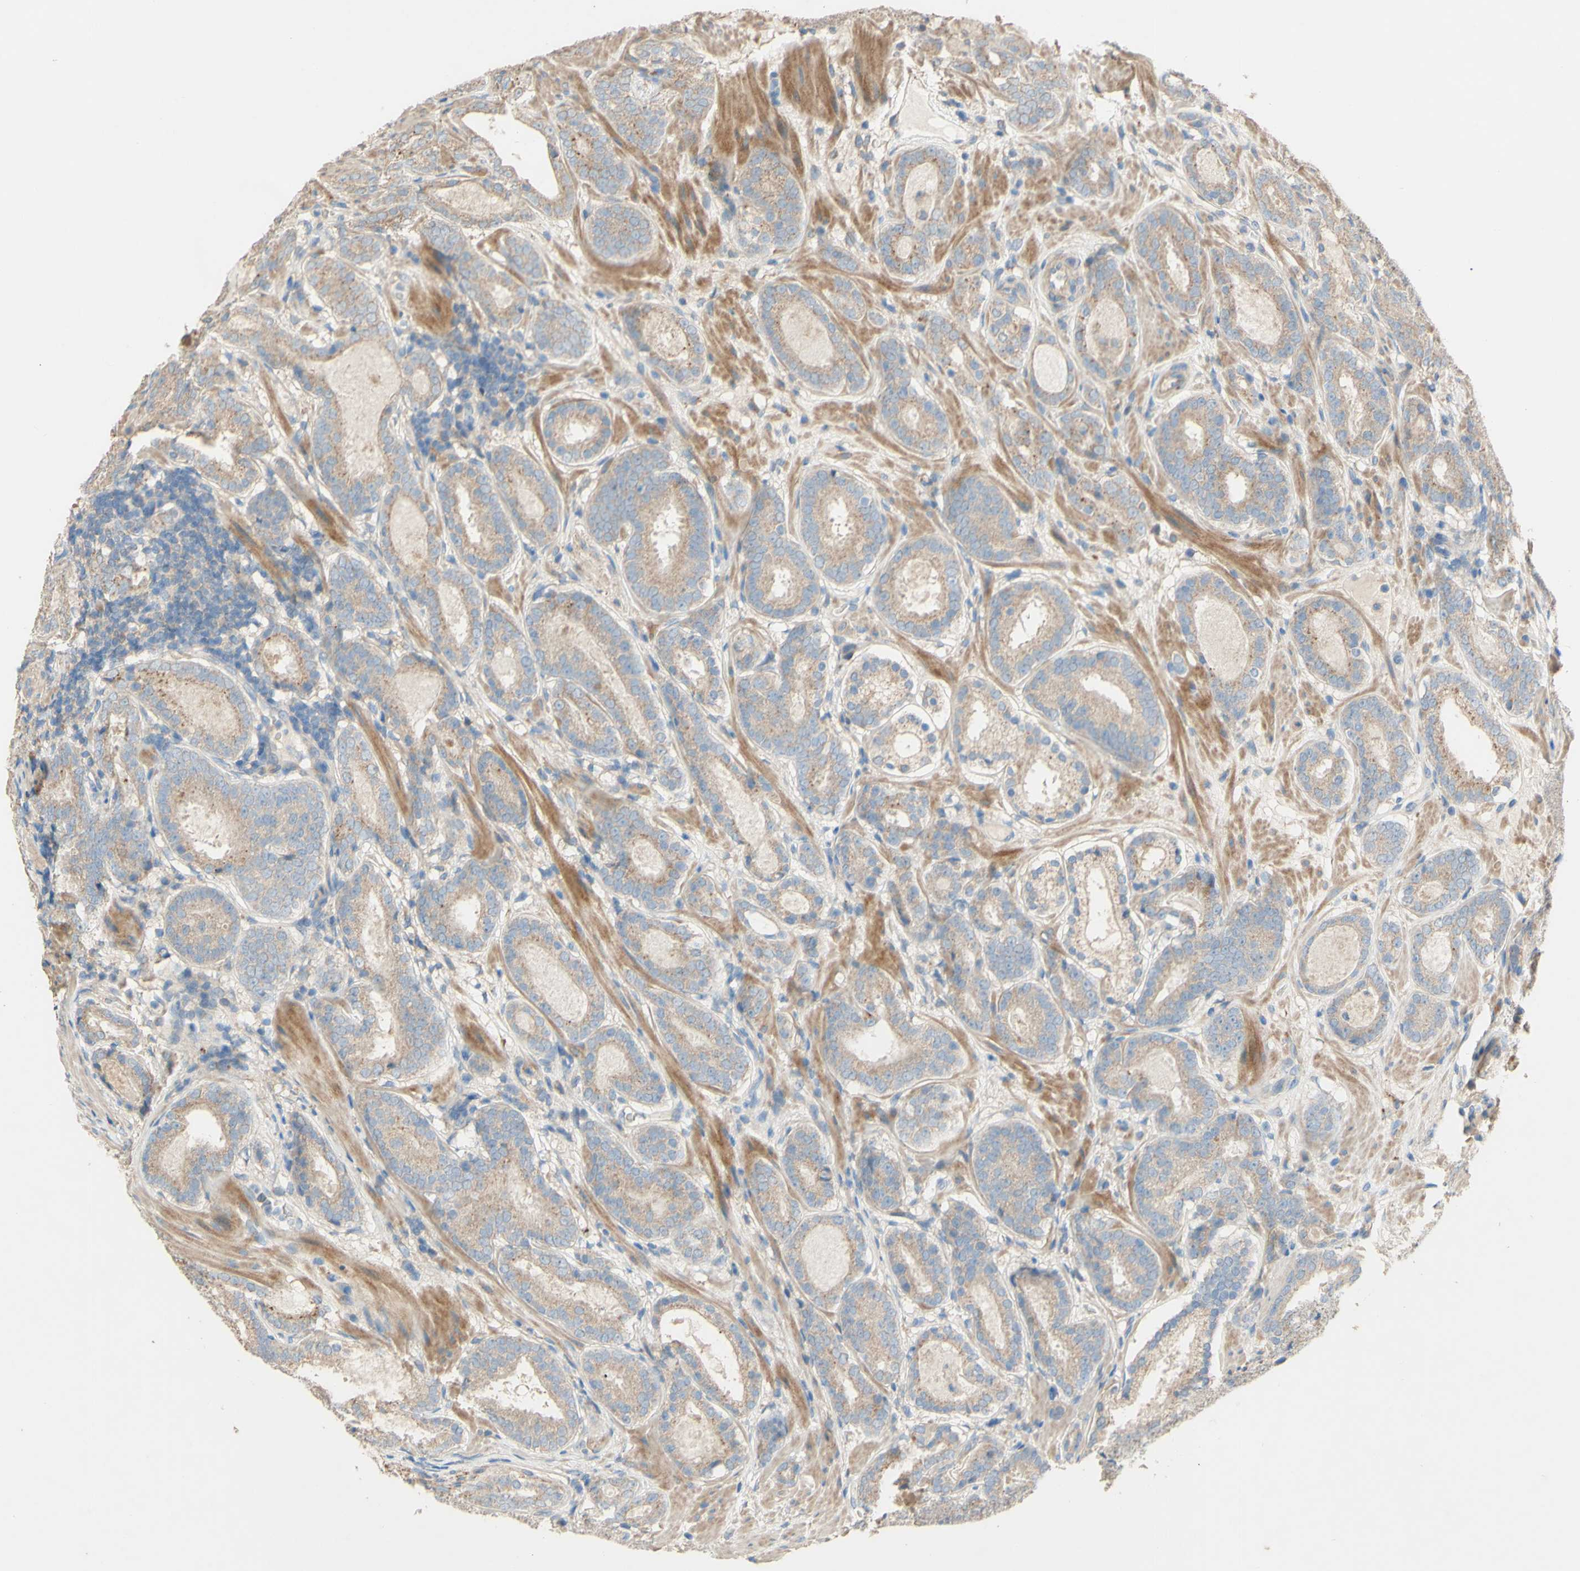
{"staining": {"intensity": "weak", "quantity": ">75%", "location": "cytoplasmic/membranous"}, "tissue": "prostate cancer", "cell_type": "Tumor cells", "image_type": "cancer", "snomed": [{"axis": "morphology", "description": "Adenocarcinoma, Low grade"}, {"axis": "topography", "description": "Prostate"}], "caption": "IHC staining of prostate cancer (adenocarcinoma (low-grade)), which exhibits low levels of weak cytoplasmic/membranous positivity in approximately >75% of tumor cells indicating weak cytoplasmic/membranous protein staining. The staining was performed using DAB (3,3'-diaminobenzidine) (brown) for protein detection and nuclei were counterstained in hematoxylin (blue).", "gene": "DKK3", "patient": {"sex": "male", "age": 69}}